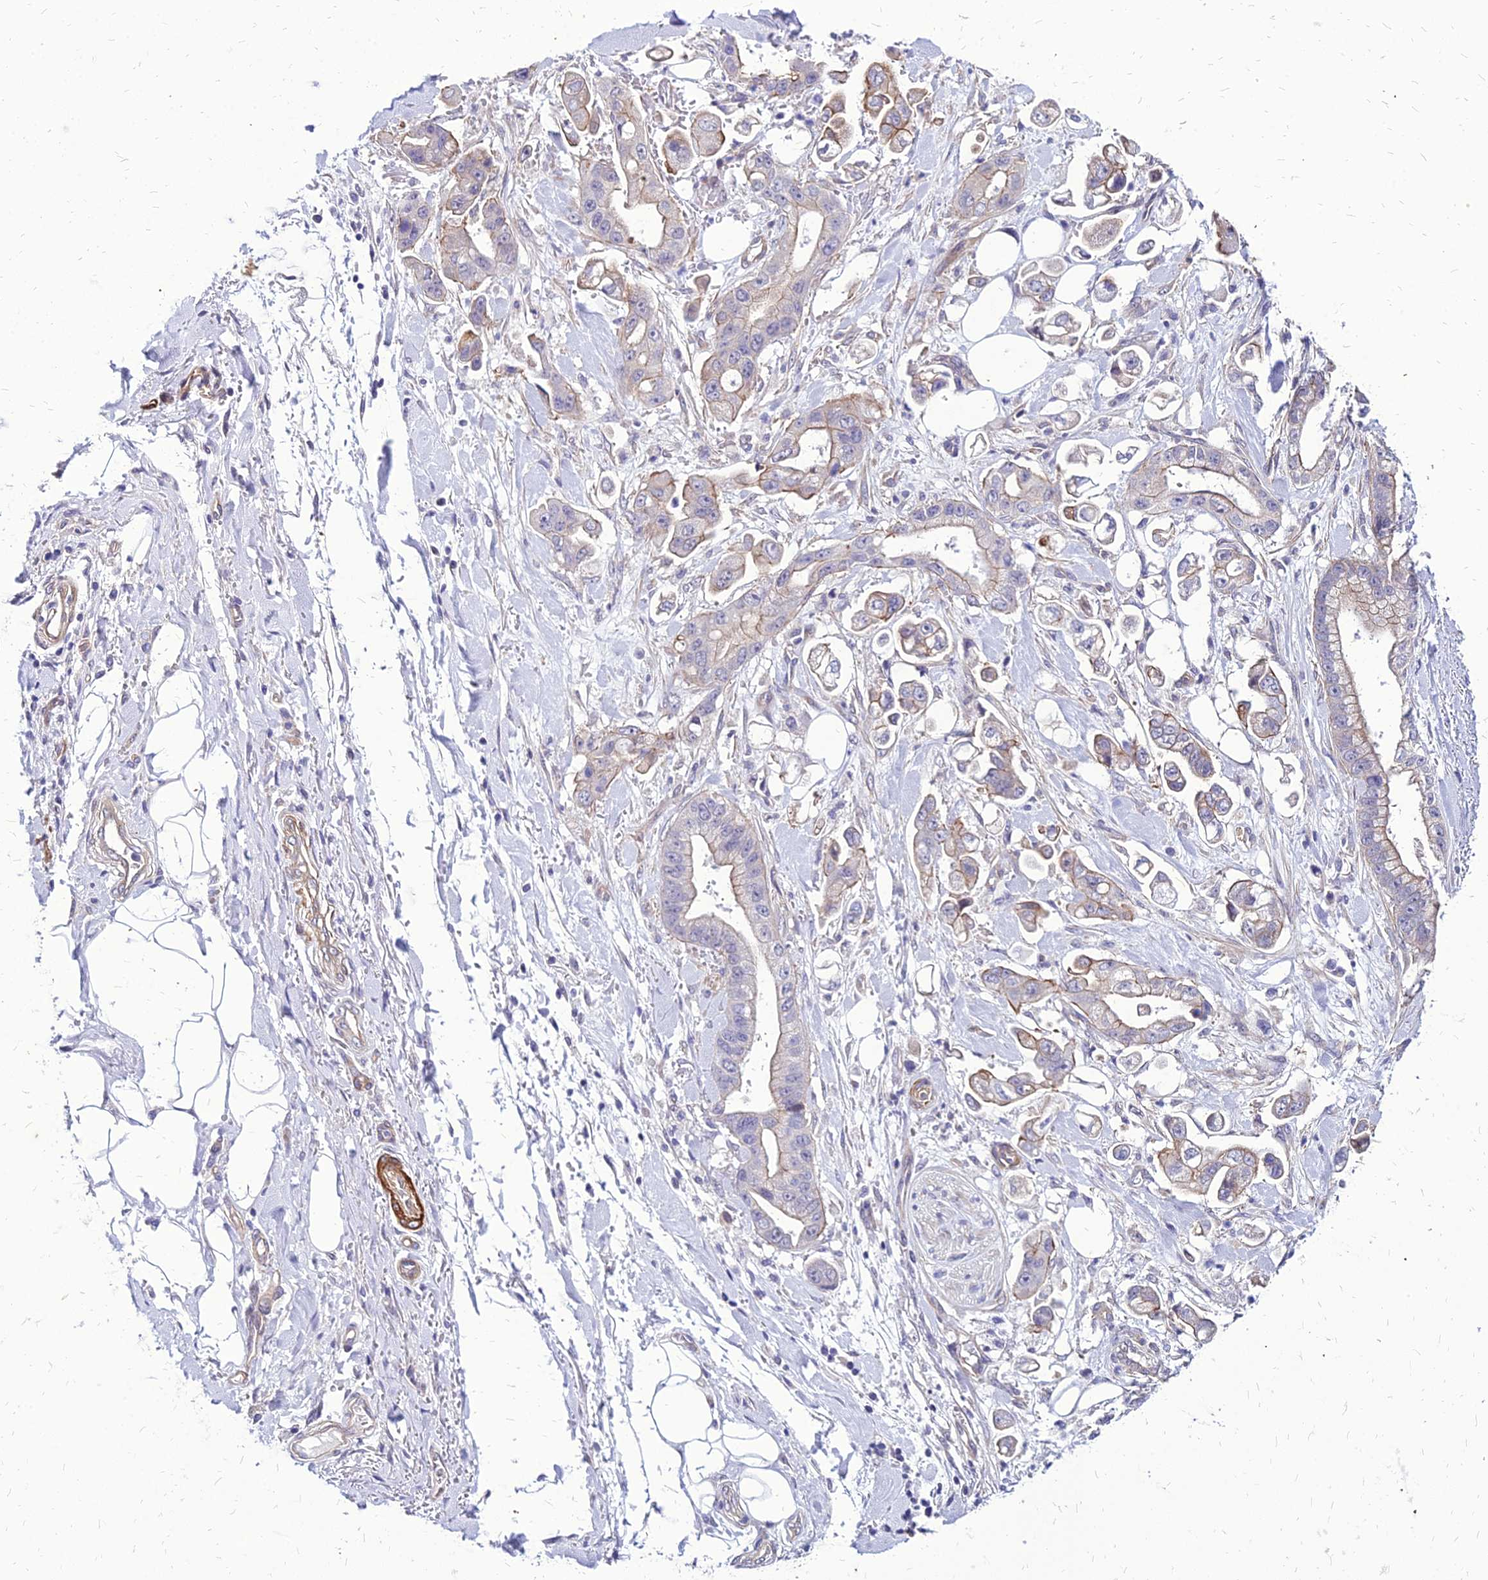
{"staining": {"intensity": "weak", "quantity": "25%-75%", "location": "cytoplasmic/membranous"}, "tissue": "stomach cancer", "cell_type": "Tumor cells", "image_type": "cancer", "snomed": [{"axis": "morphology", "description": "Adenocarcinoma, NOS"}, {"axis": "topography", "description": "Stomach"}], "caption": "The photomicrograph displays immunohistochemical staining of stomach adenocarcinoma. There is weak cytoplasmic/membranous positivity is present in approximately 25%-75% of tumor cells.", "gene": "YEATS2", "patient": {"sex": "male", "age": 62}}